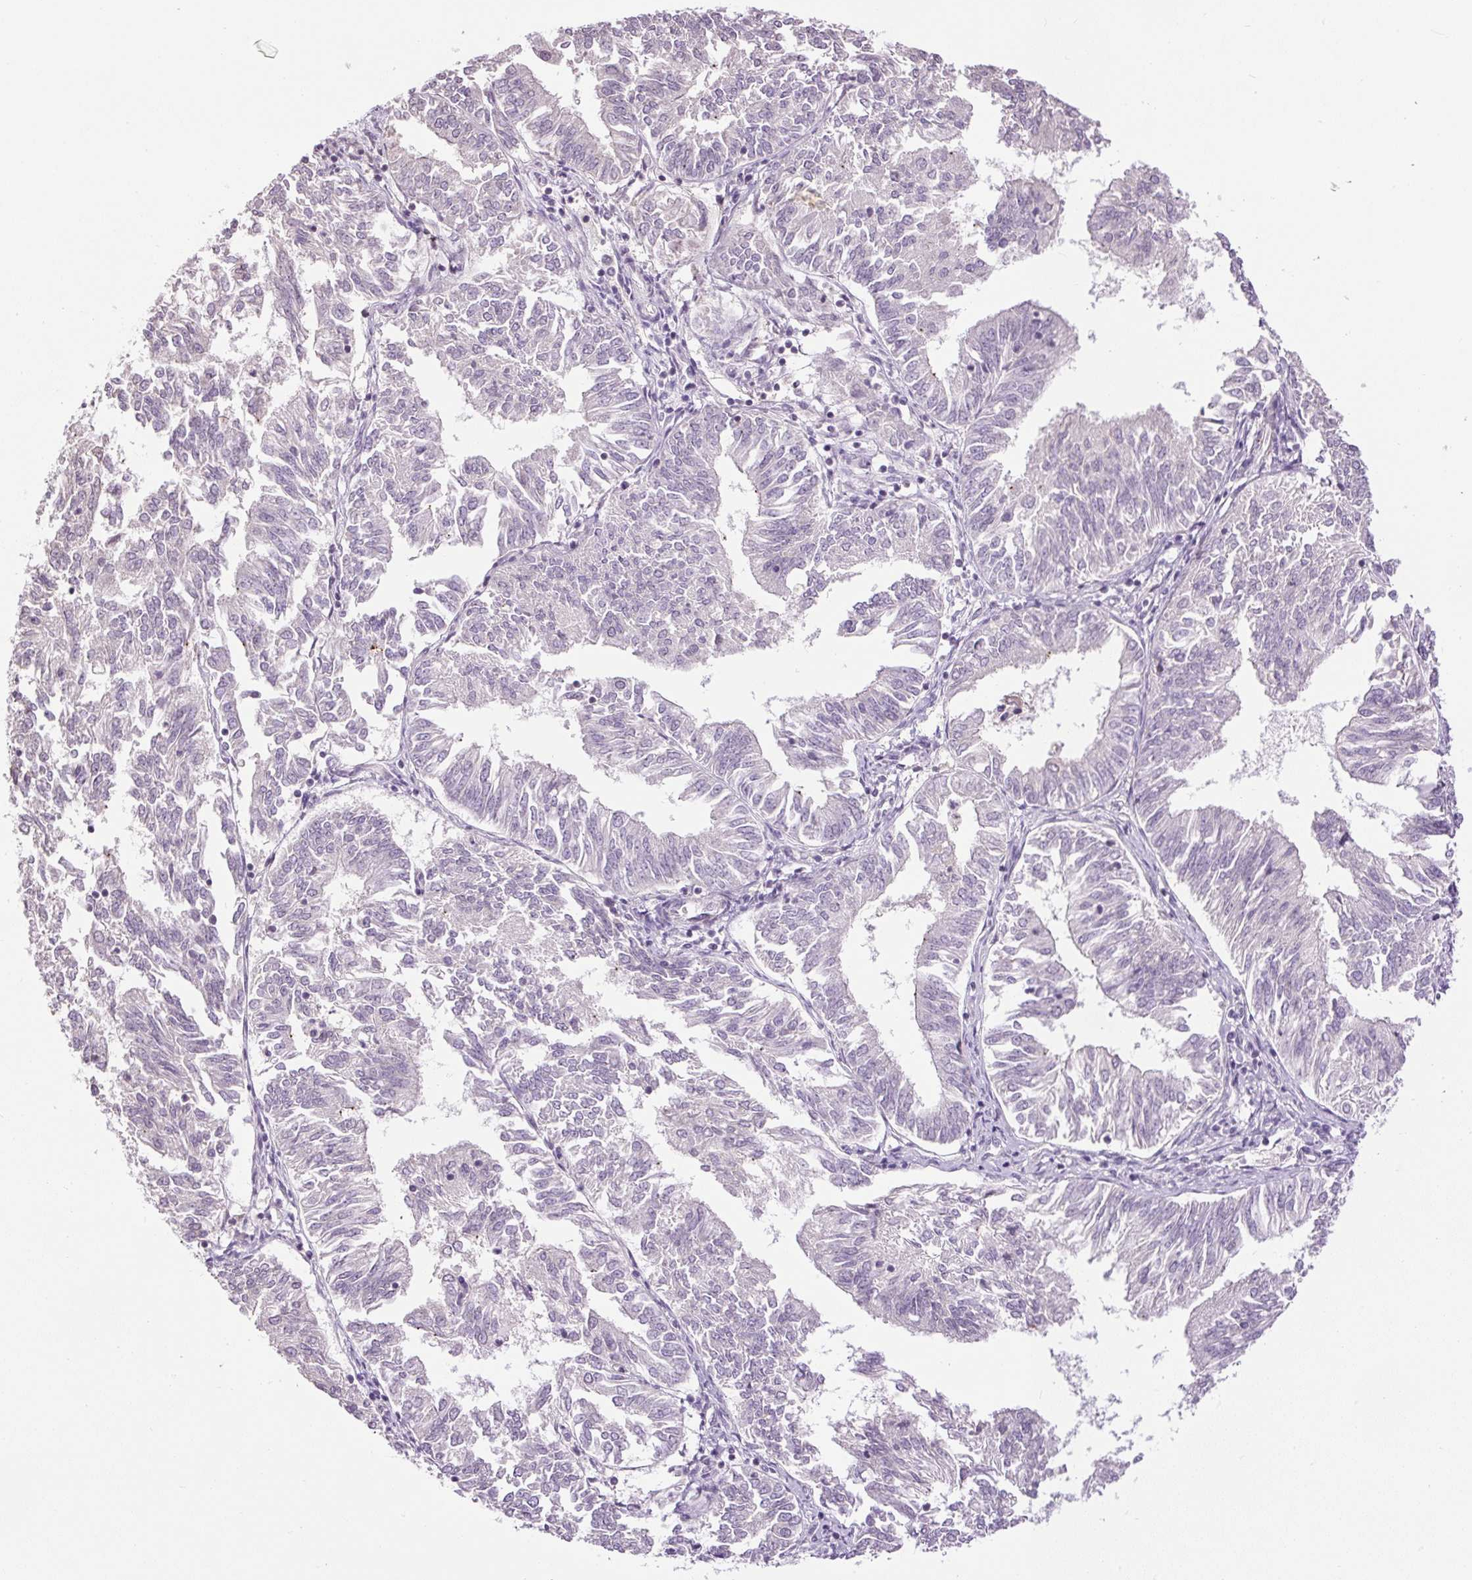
{"staining": {"intensity": "negative", "quantity": "none", "location": "none"}, "tissue": "endometrial cancer", "cell_type": "Tumor cells", "image_type": "cancer", "snomed": [{"axis": "morphology", "description": "Adenocarcinoma, NOS"}, {"axis": "topography", "description": "Endometrium"}], "caption": "The photomicrograph demonstrates no staining of tumor cells in endometrial cancer.", "gene": "RACGAP1", "patient": {"sex": "female", "age": 58}}